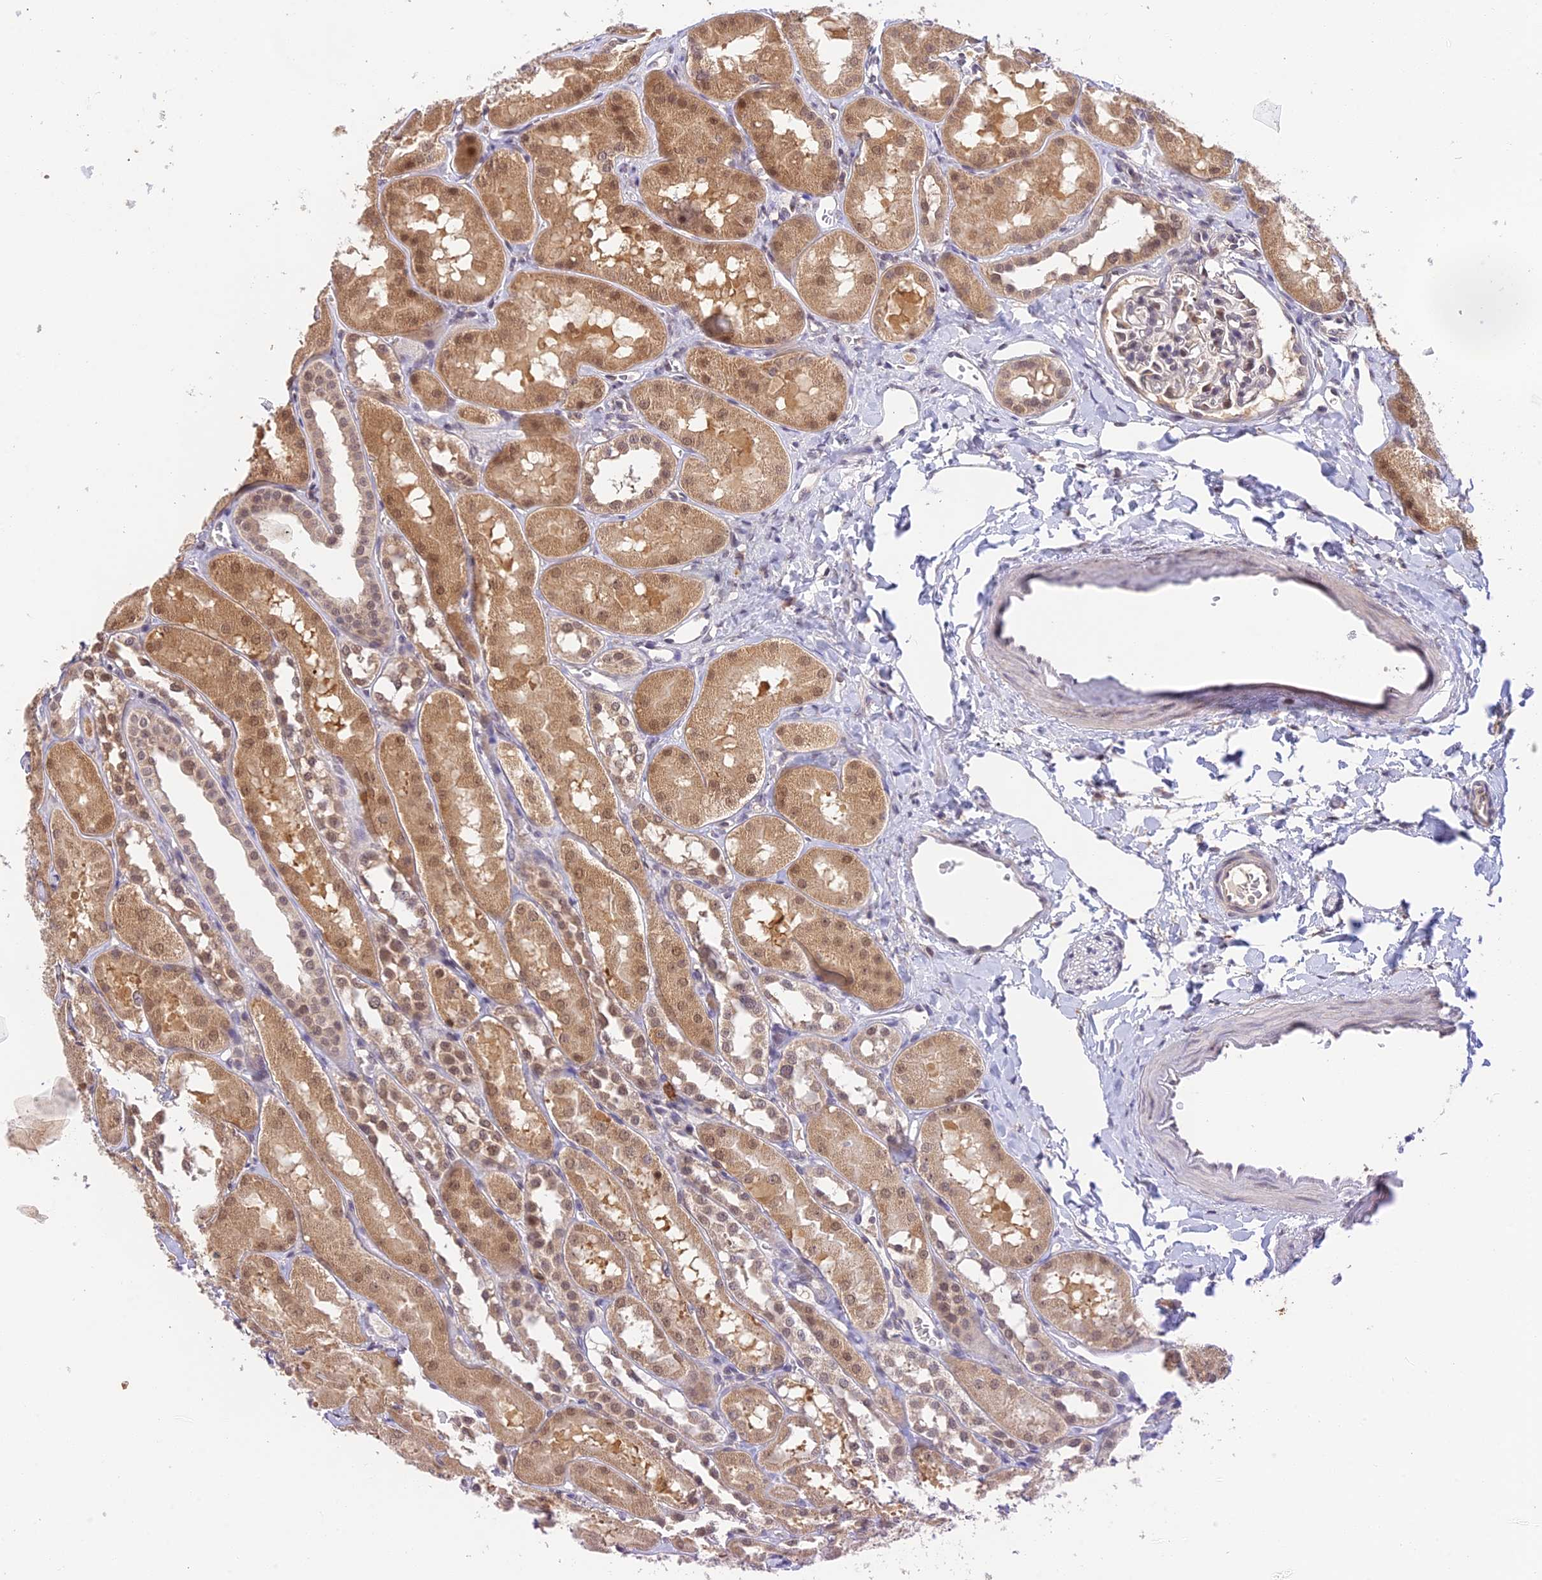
{"staining": {"intensity": "moderate", "quantity": "<25%", "location": "nuclear"}, "tissue": "kidney", "cell_type": "Cells in glomeruli", "image_type": "normal", "snomed": [{"axis": "morphology", "description": "Normal tissue, NOS"}, {"axis": "topography", "description": "Kidney"}, {"axis": "topography", "description": "Urinary bladder"}], "caption": "Immunohistochemical staining of normal kidney exhibits <25% levels of moderate nuclear protein staining in about <25% of cells in glomeruli.", "gene": "PEX16", "patient": {"sex": "male", "age": 16}}